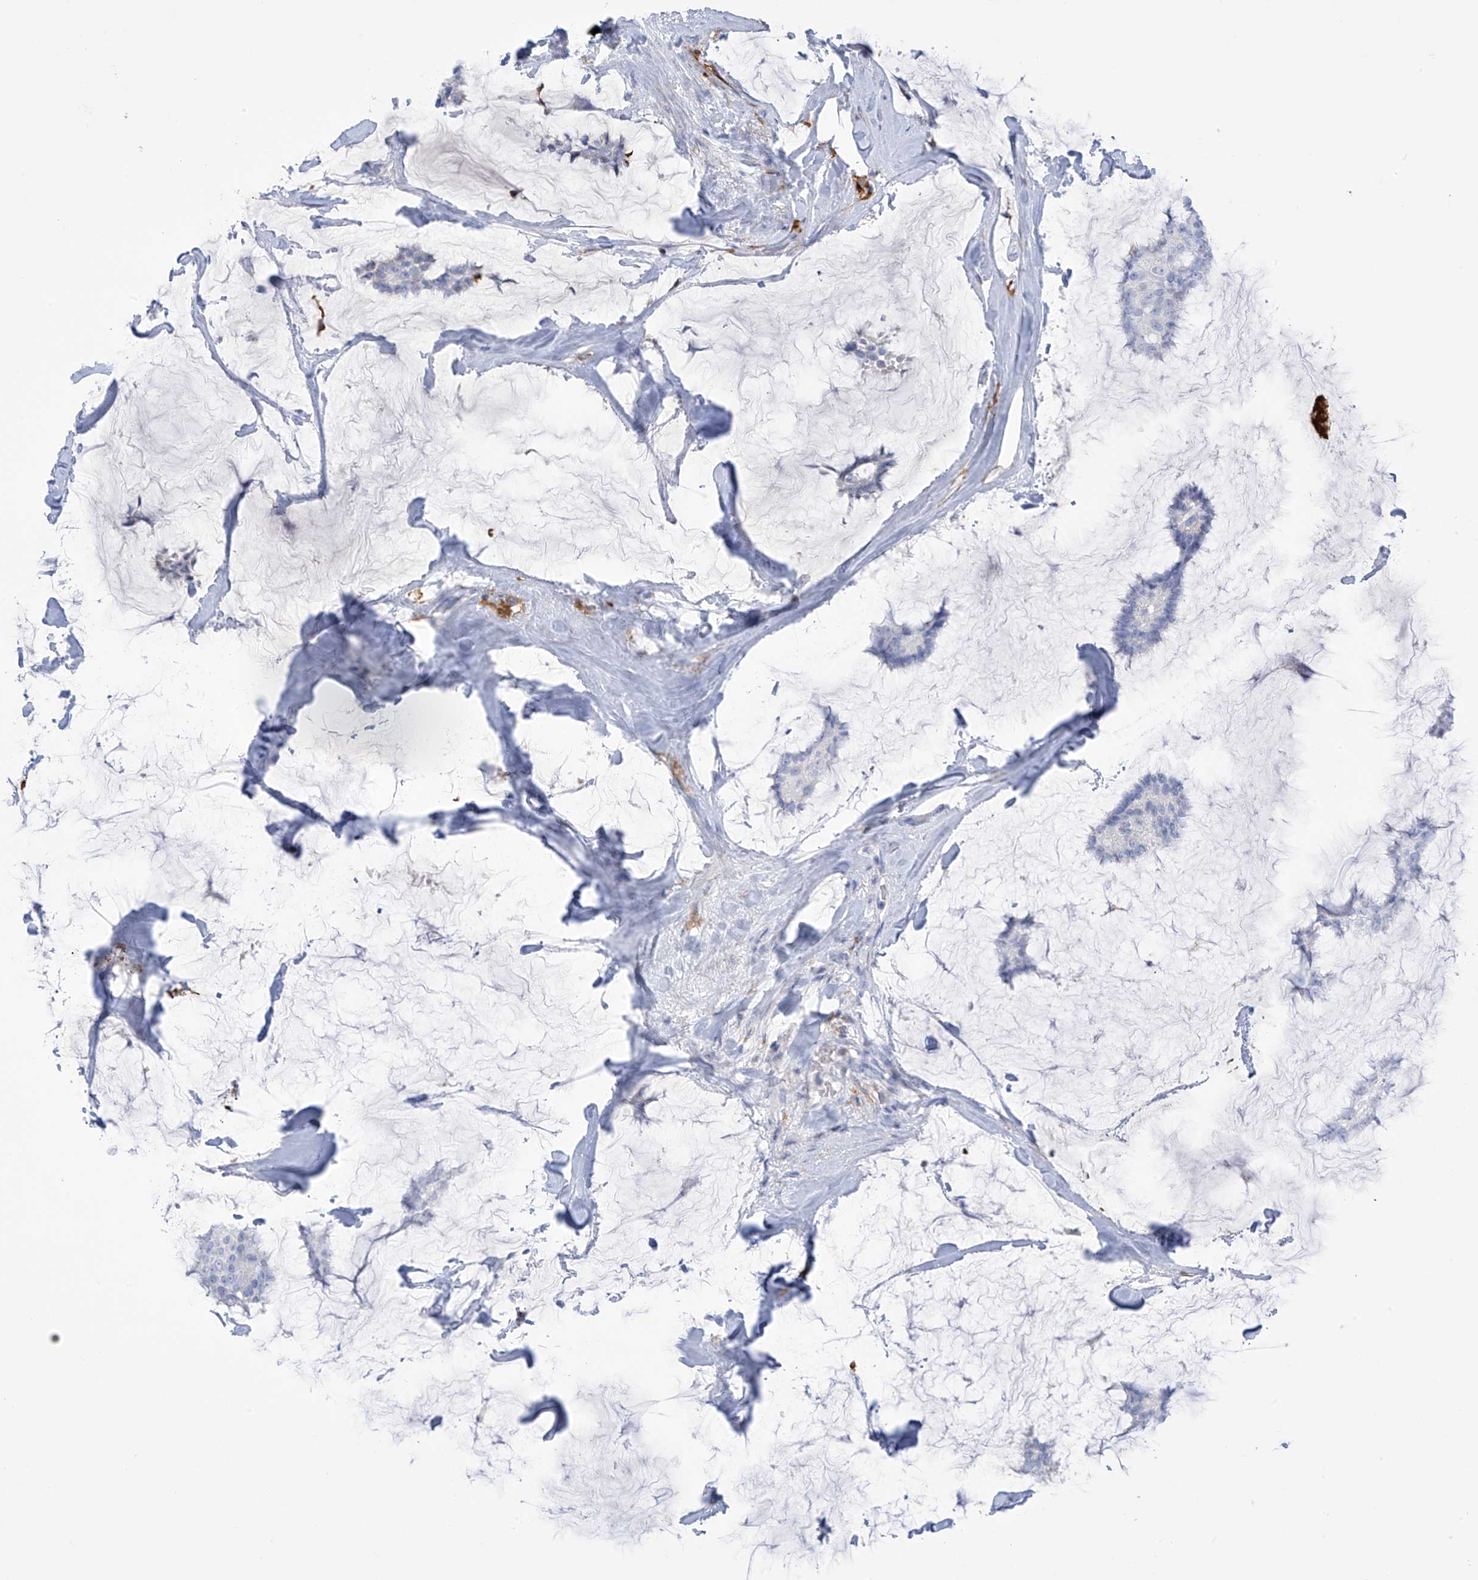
{"staining": {"intensity": "negative", "quantity": "none", "location": "none"}, "tissue": "breast cancer", "cell_type": "Tumor cells", "image_type": "cancer", "snomed": [{"axis": "morphology", "description": "Duct carcinoma"}, {"axis": "topography", "description": "Breast"}], "caption": "This photomicrograph is of breast invasive ductal carcinoma stained with IHC to label a protein in brown with the nuclei are counter-stained blue. There is no expression in tumor cells.", "gene": "TRMT2B", "patient": {"sex": "female", "age": 93}}